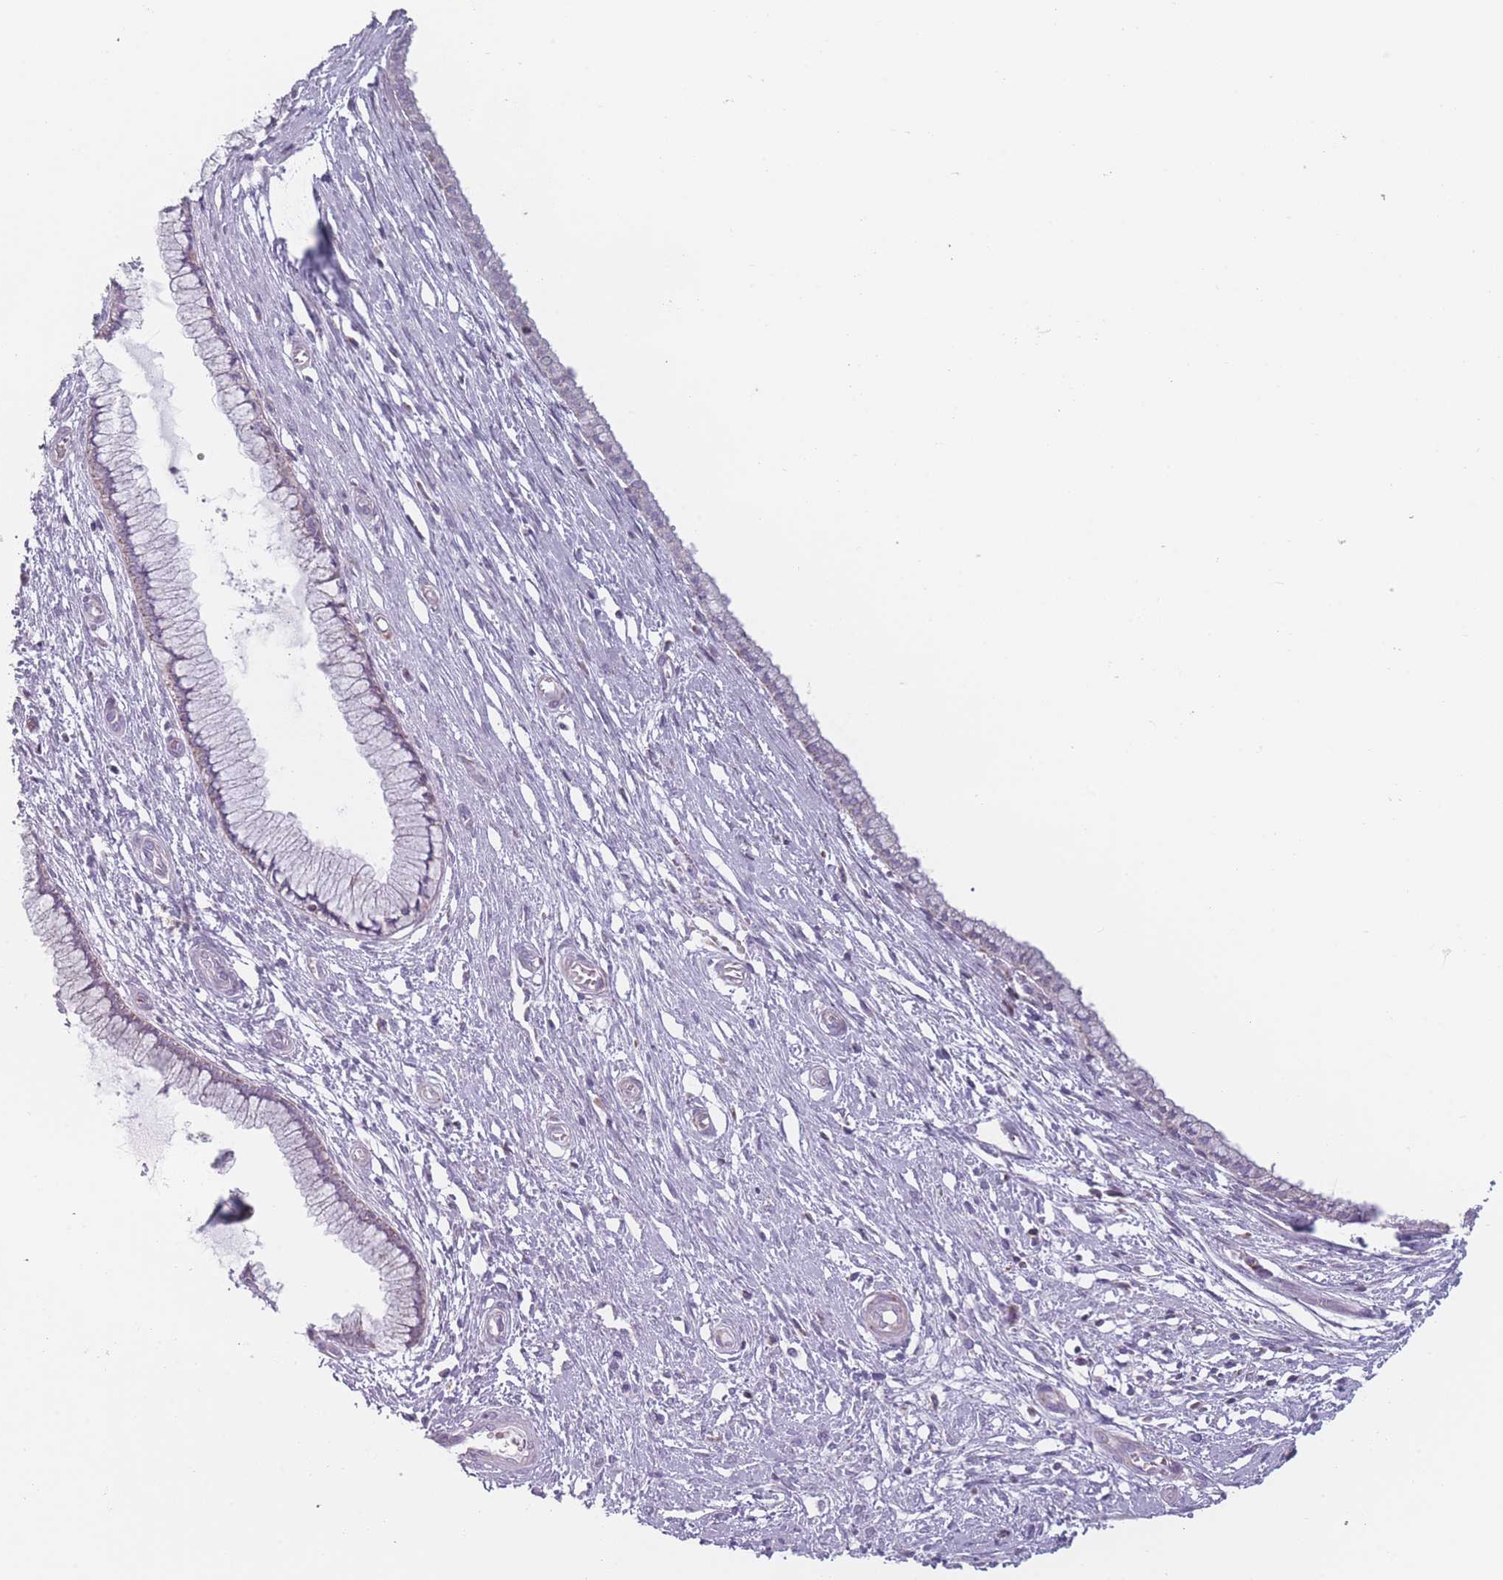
{"staining": {"intensity": "weak", "quantity": "<25%", "location": "cytoplasmic/membranous"}, "tissue": "cervix", "cell_type": "Glandular cells", "image_type": "normal", "snomed": [{"axis": "morphology", "description": "Normal tissue, NOS"}, {"axis": "topography", "description": "Cervix"}], "caption": "A micrograph of cervix stained for a protein reveals no brown staining in glandular cells. (DAB (3,3'-diaminobenzidine) IHC, high magnification).", "gene": "DCHS1", "patient": {"sex": "female", "age": 55}}